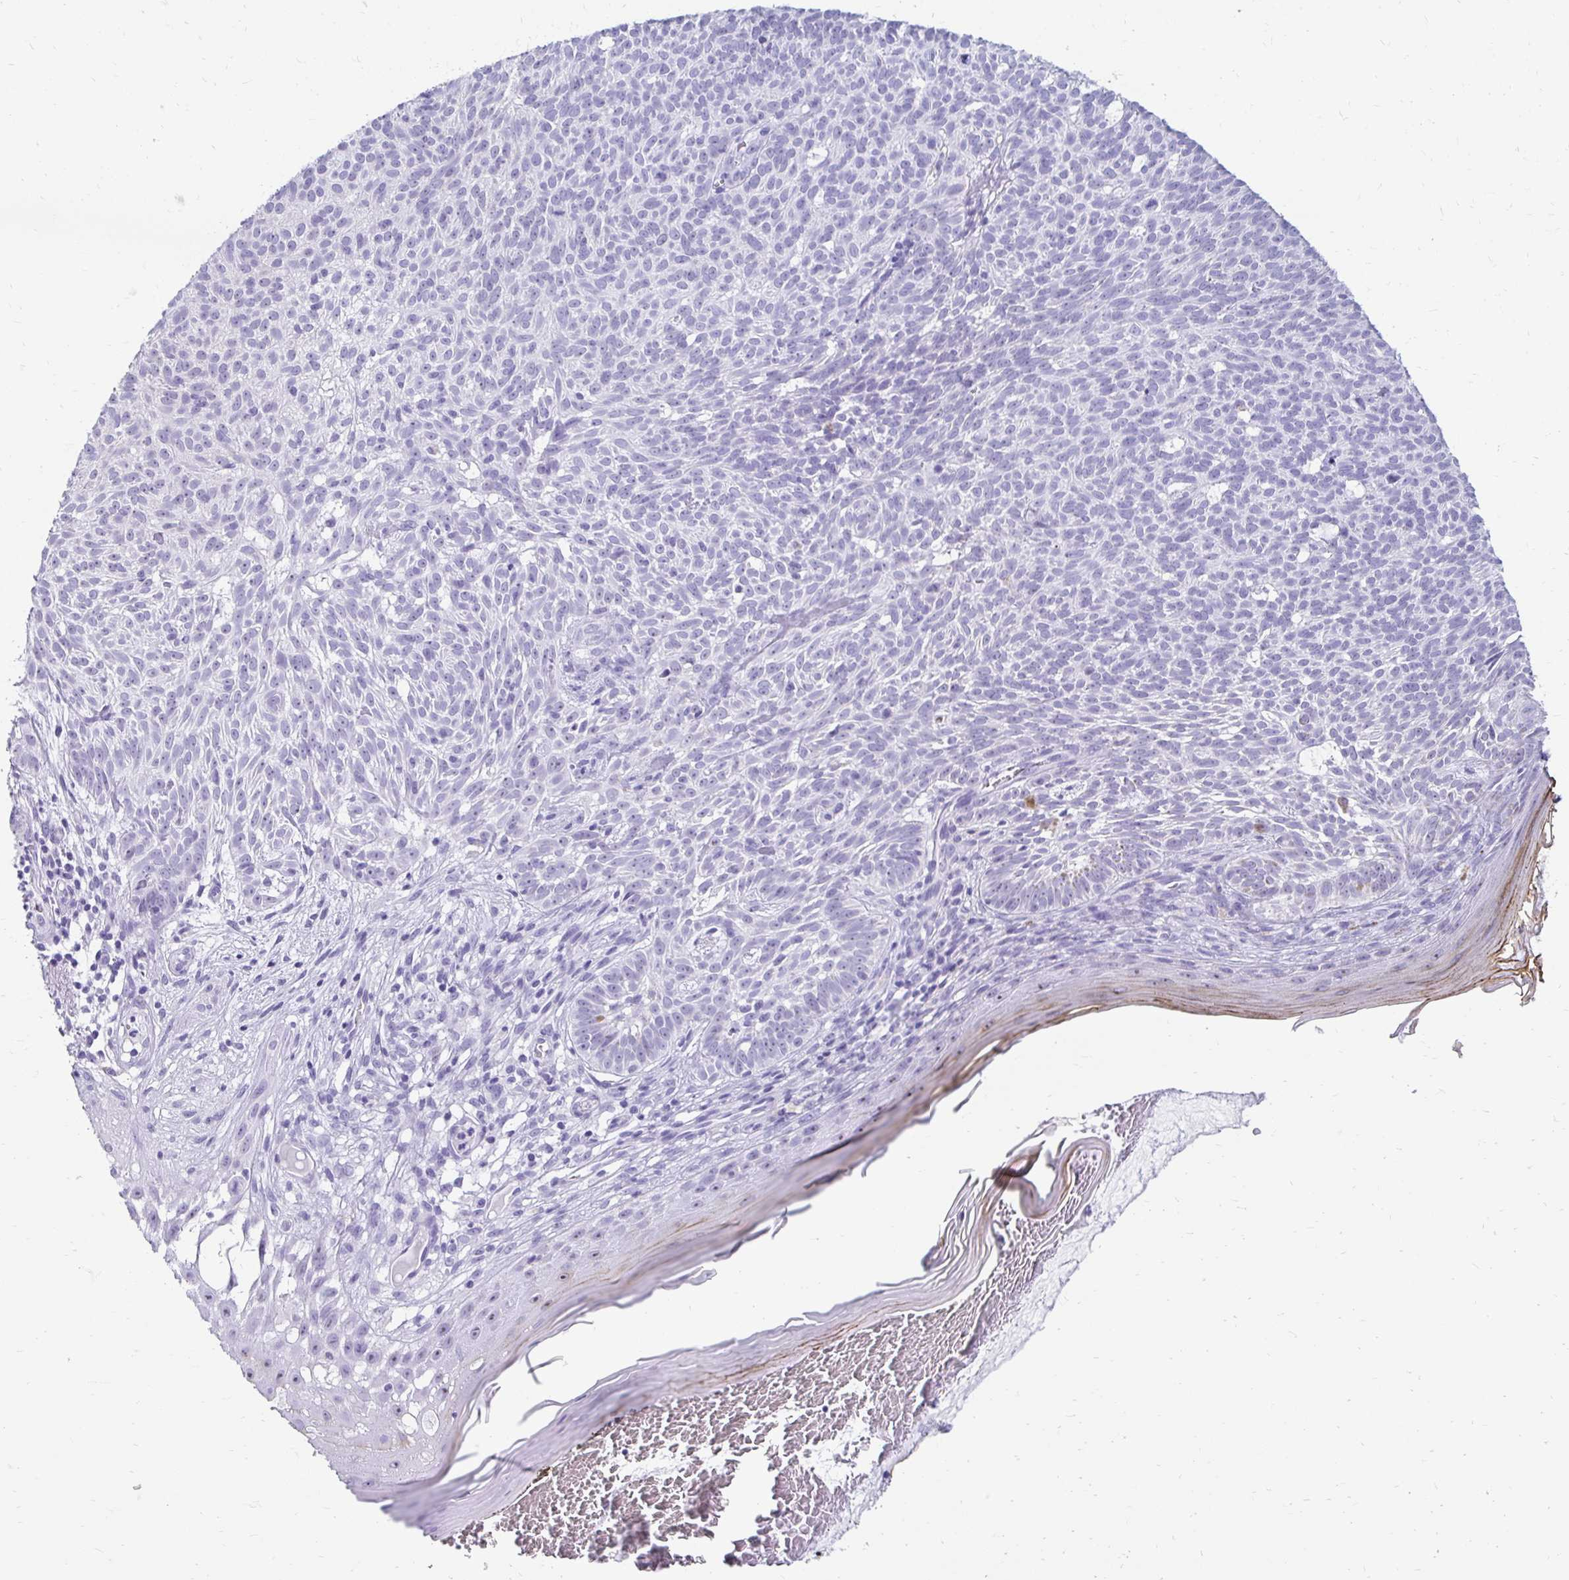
{"staining": {"intensity": "negative", "quantity": "none", "location": "none"}, "tissue": "skin cancer", "cell_type": "Tumor cells", "image_type": "cancer", "snomed": [{"axis": "morphology", "description": "Basal cell carcinoma"}, {"axis": "topography", "description": "Skin"}], "caption": "Immunohistochemistry of skin basal cell carcinoma displays no positivity in tumor cells. (Stains: DAB (3,3'-diaminobenzidine) immunohistochemistry (IHC) with hematoxylin counter stain, Microscopy: brightfield microscopy at high magnification).", "gene": "CST6", "patient": {"sex": "male", "age": 78}}